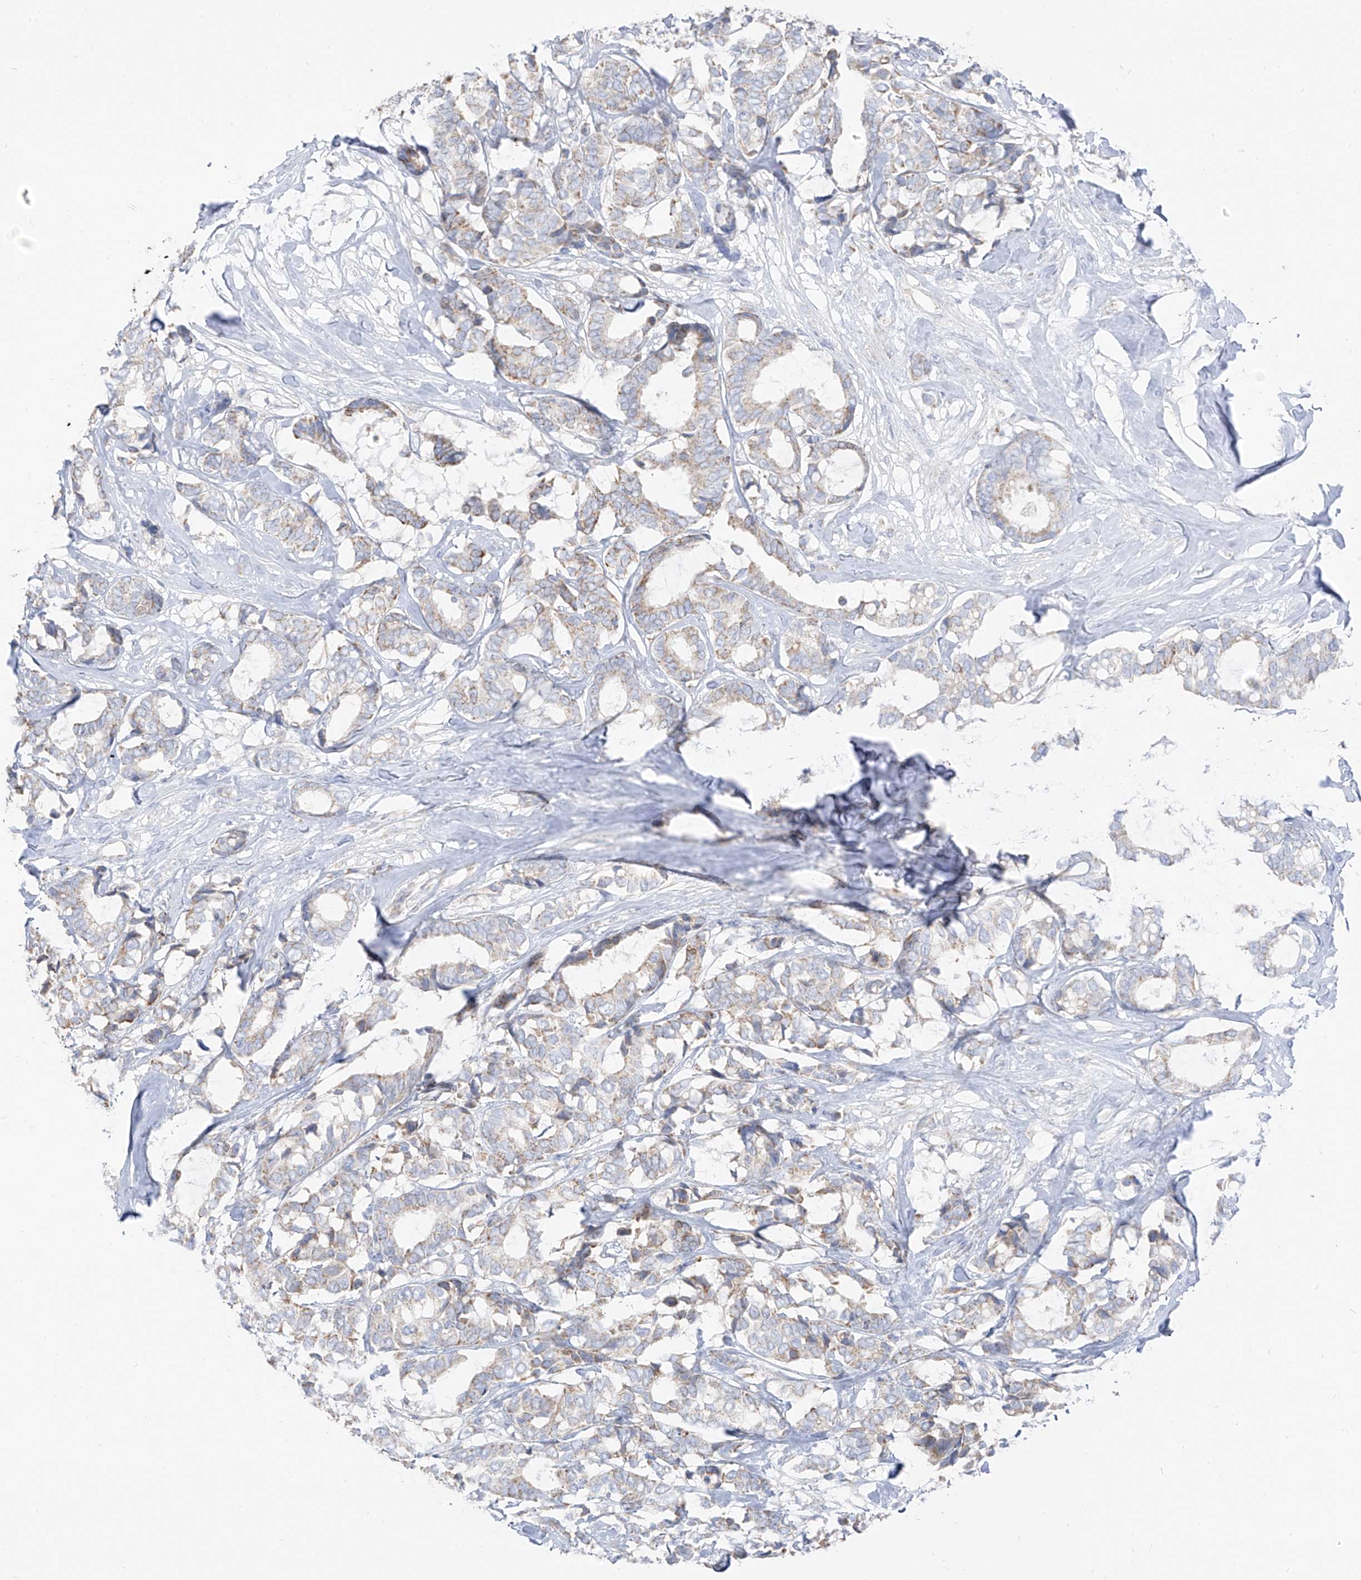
{"staining": {"intensity": "weak", "quantity": "25%-75%", "location": "cytoplasmic/membranous"}, "tissue": "breast cancer", "cell_type": "Tumor cells", "image_type": "cancer", "snomed": [{"axis": "morphology", "description": "Duct carcinoma"}, {"axis": "topography", "description": "Breast"}], "caption": "The micrograph shows staining of invasive ductal carcinoma (breast), revealing weak cytoplasmic/membranous protein expression (brown color) within tumor cells.", "gene": "ETHE1", "patient": {"sex": "female", "age": 87}}